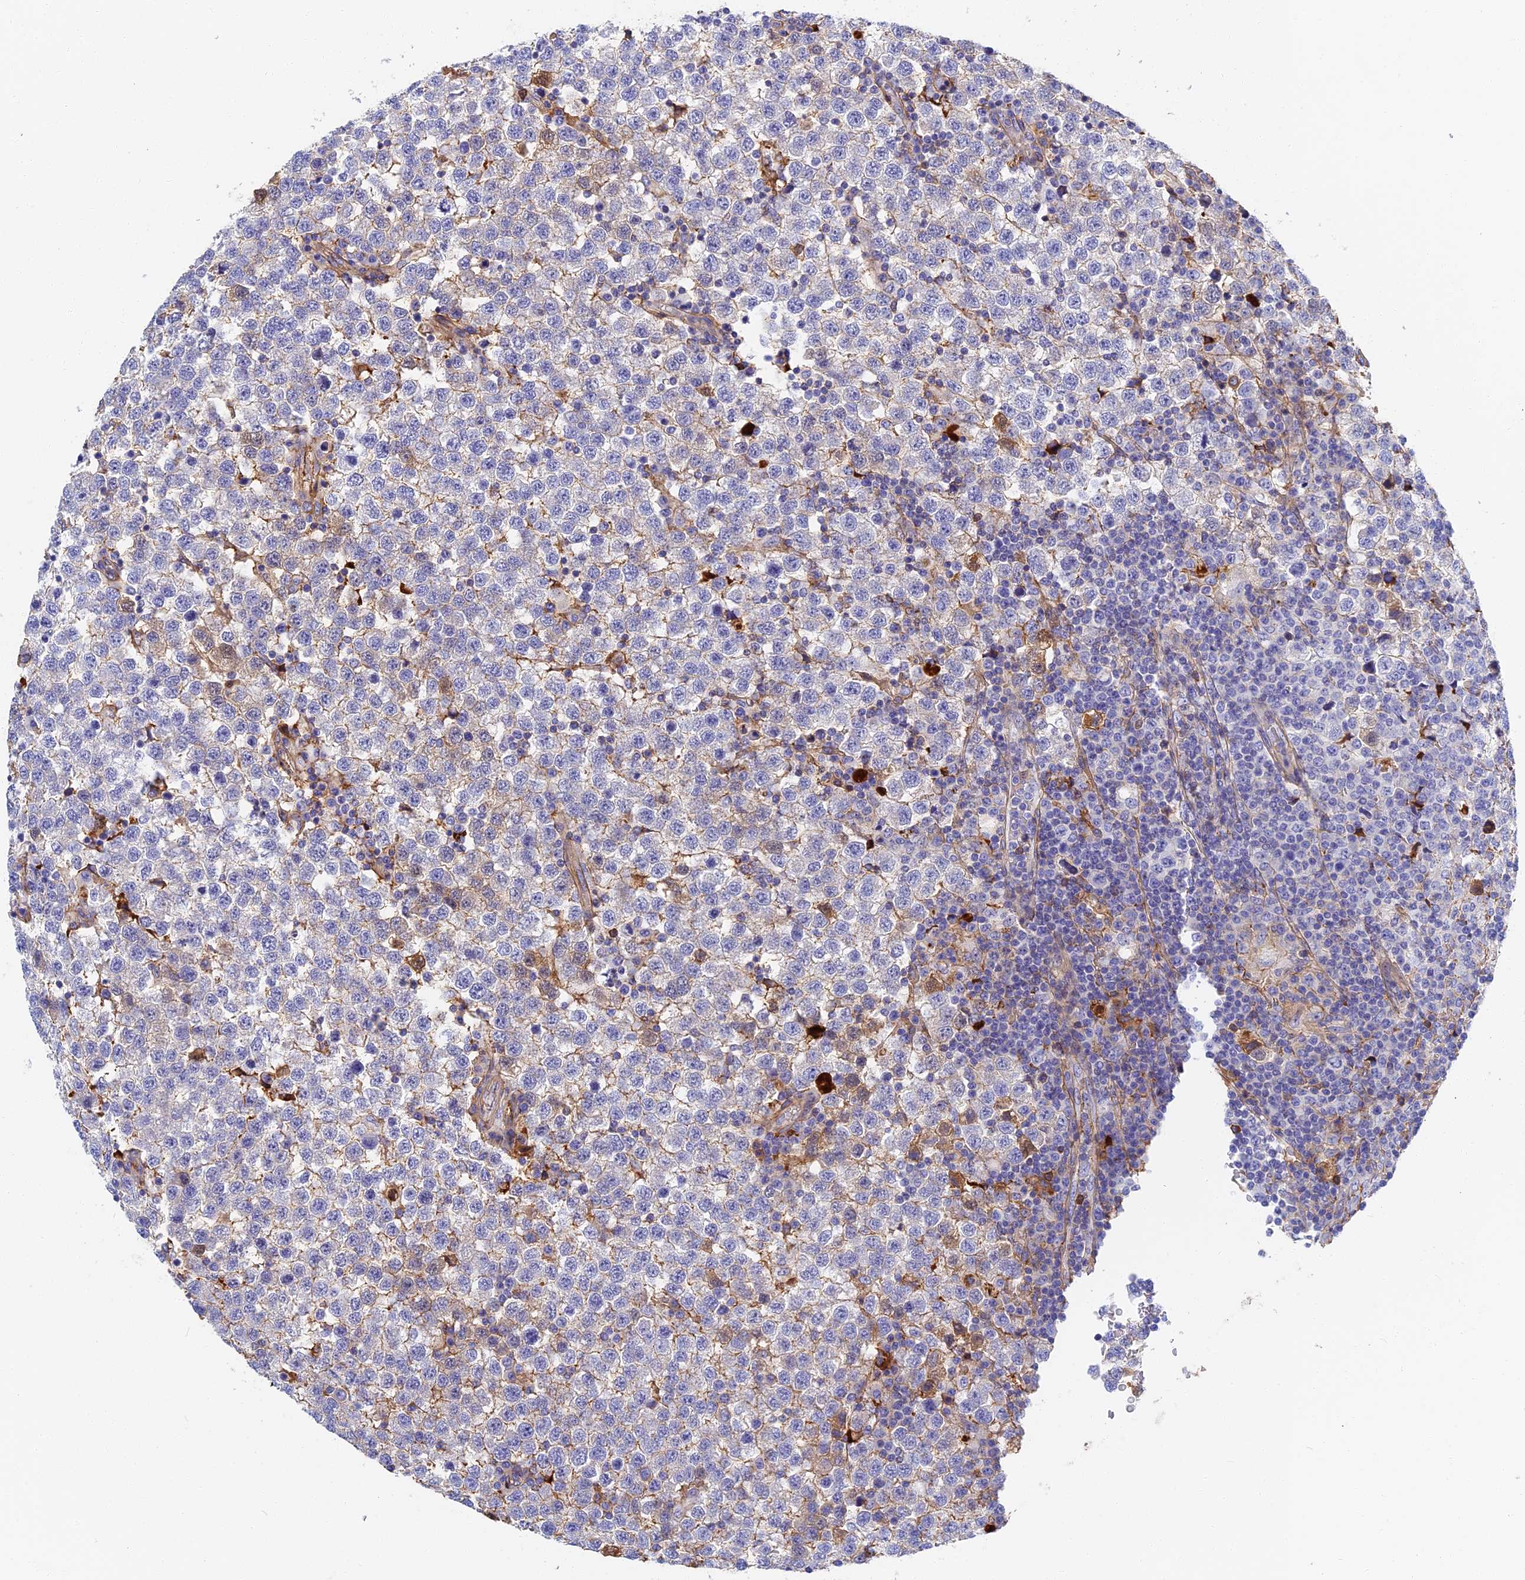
{"staining": {"intensity": "moderate", "quantity": "<25%", "location": "cytoplasmic/membranous"}, "tissue": "testis cancer", "cell_type": "Tumor cells", "image_type": "cancer", "snomed": [{"axis": "morphology", "description": "Seminoma, NOS"}, {"axis": "topography", "description": "Testis"}], "caption": "A histopathology image showing moderate cytoplasmic/membranous staining in about <25% of tumor cells in testis cancer (seminoma), as visualized by brown immunohistochemical staining.", "gene": "ITIH1", "patient": {"sex": "male", "age": 34}}